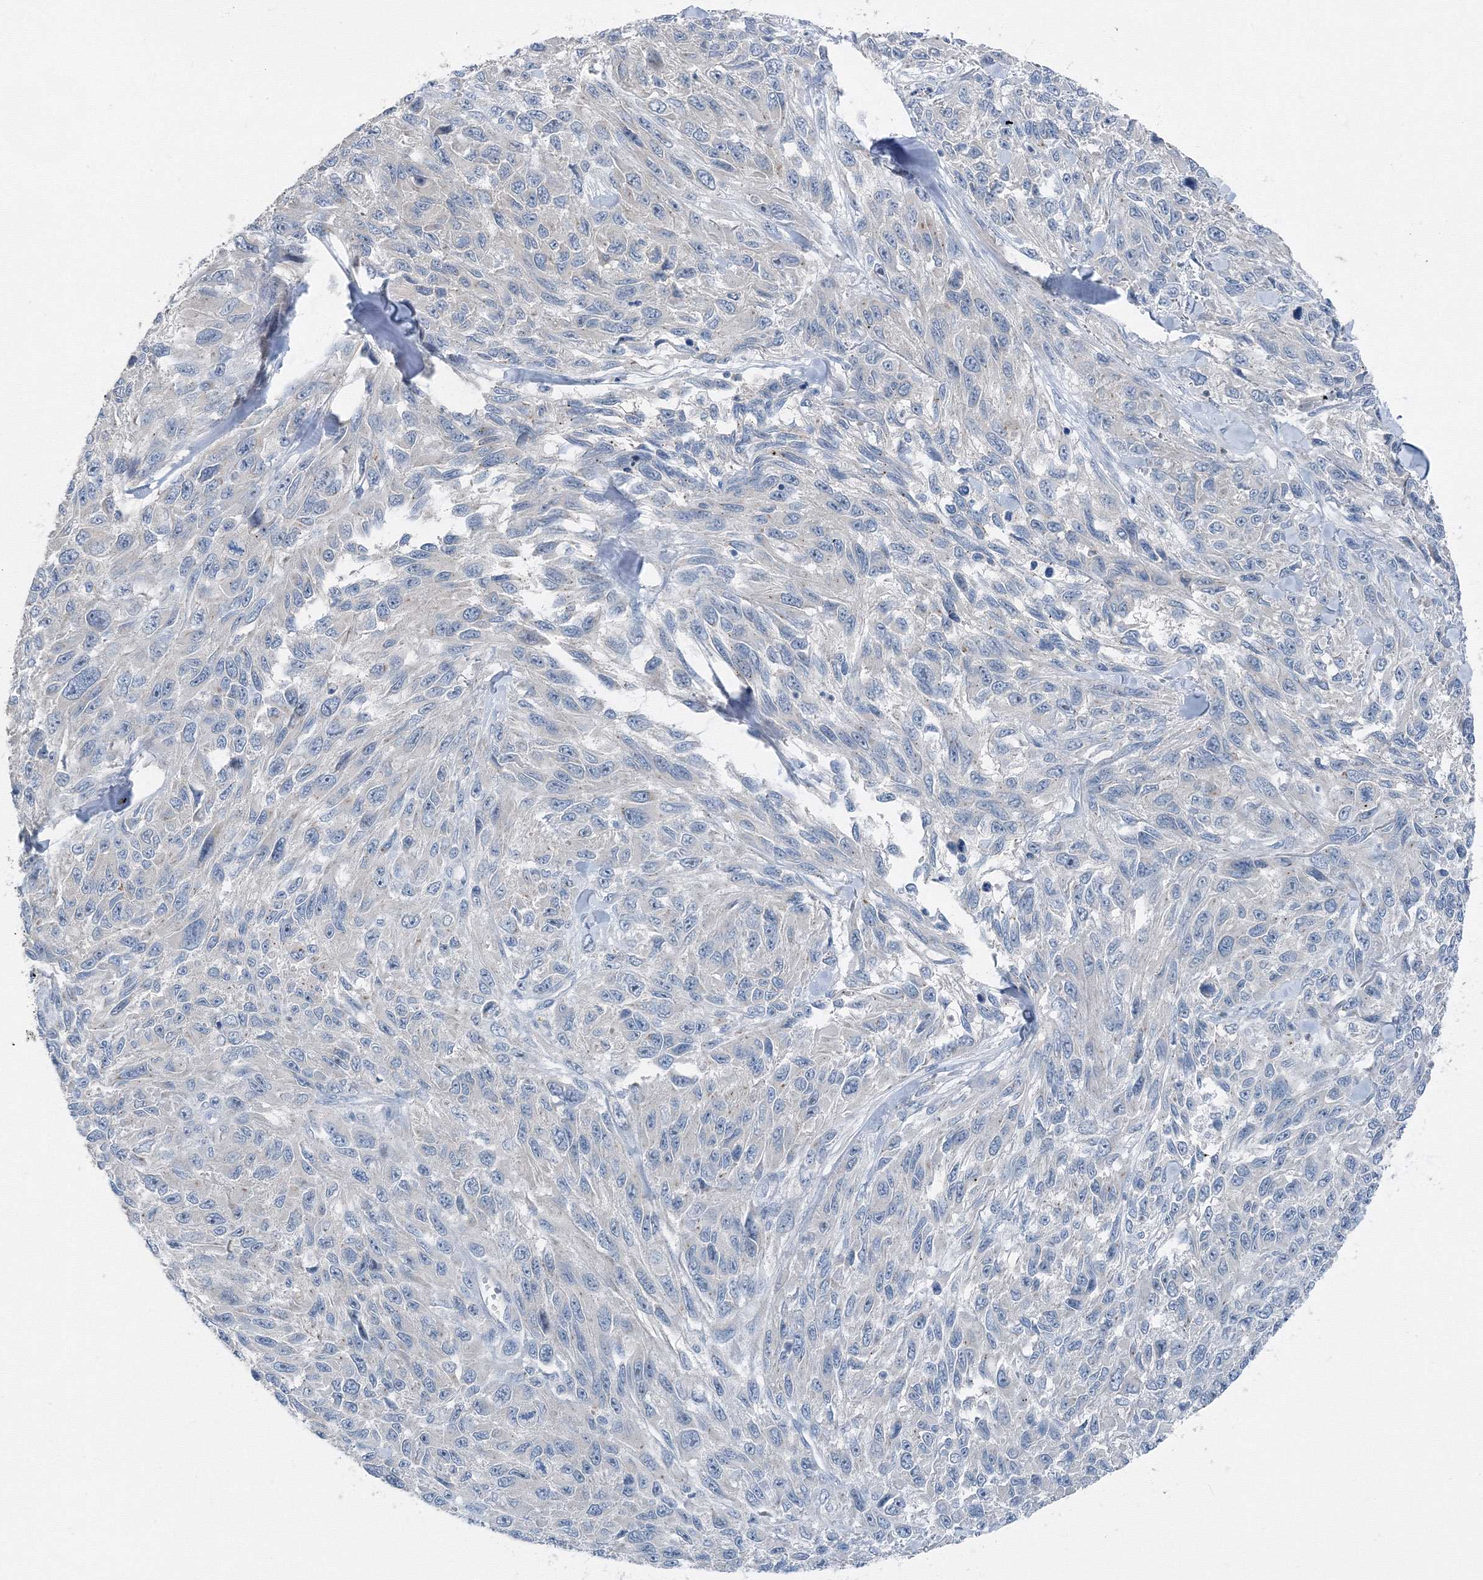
{"staining": {"intensity": "negative", "quantity": "none", "location": "none"}, "tissue": "melanoma", "cell_type": "Tumor cells", "image_type": "cancer", "snomed": [{"axis": "morphology", "description": "Malignant melanoma, NOS"}, {"axis": "topography", "description": "Skin"}], "caption": "Immunohistochemistry (IHC) photomicrograph of human malignant melanoma stained for a protein (brown), which exhibits no staining in tumor cells.", "gene": "AASDH", "patient": {"sex": "female", "age": 96}}